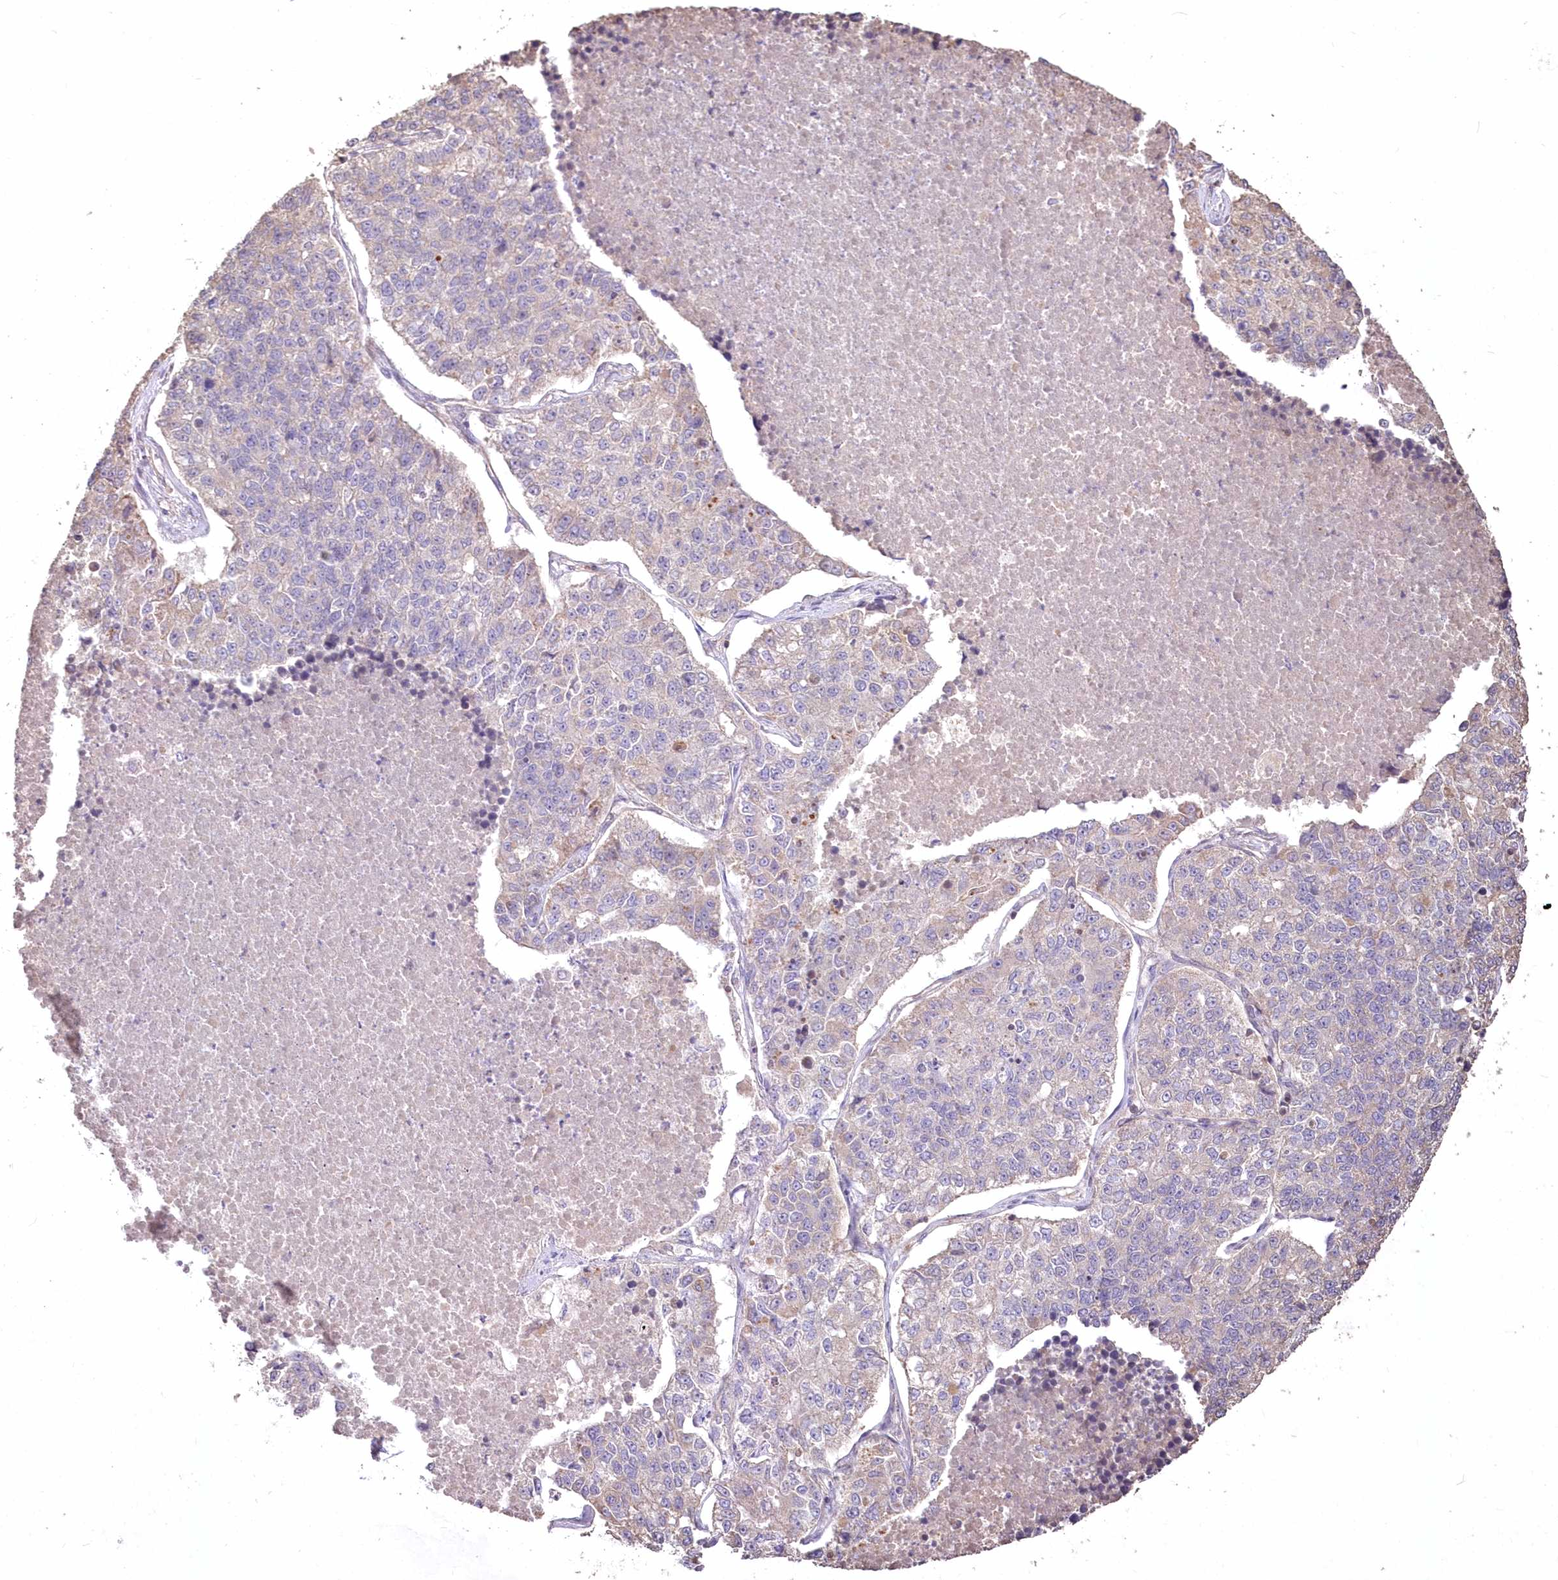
{"staining": {"intensity": "negative", "quantity": "none", "location": "none"}, "tissue": "lung cancer", "cell_type": "Tumor cells", "image_type": "cancer", "snomed": [{"axis": "morphology", "description": "Adenocarcinoma, NOS"}, {"axis": "topography", "description": "Lung"}], "caption": "IHC of lung adenocarcinoma demonstrates no staining in tumor cells. The staining is performed using DAB (3,3'-diaminobenzidine) brown chromogen with nuclei counter-stained in using hematoxylin.", "gene": "STK17B", "patient": {"sex": "male", "age": 49}}